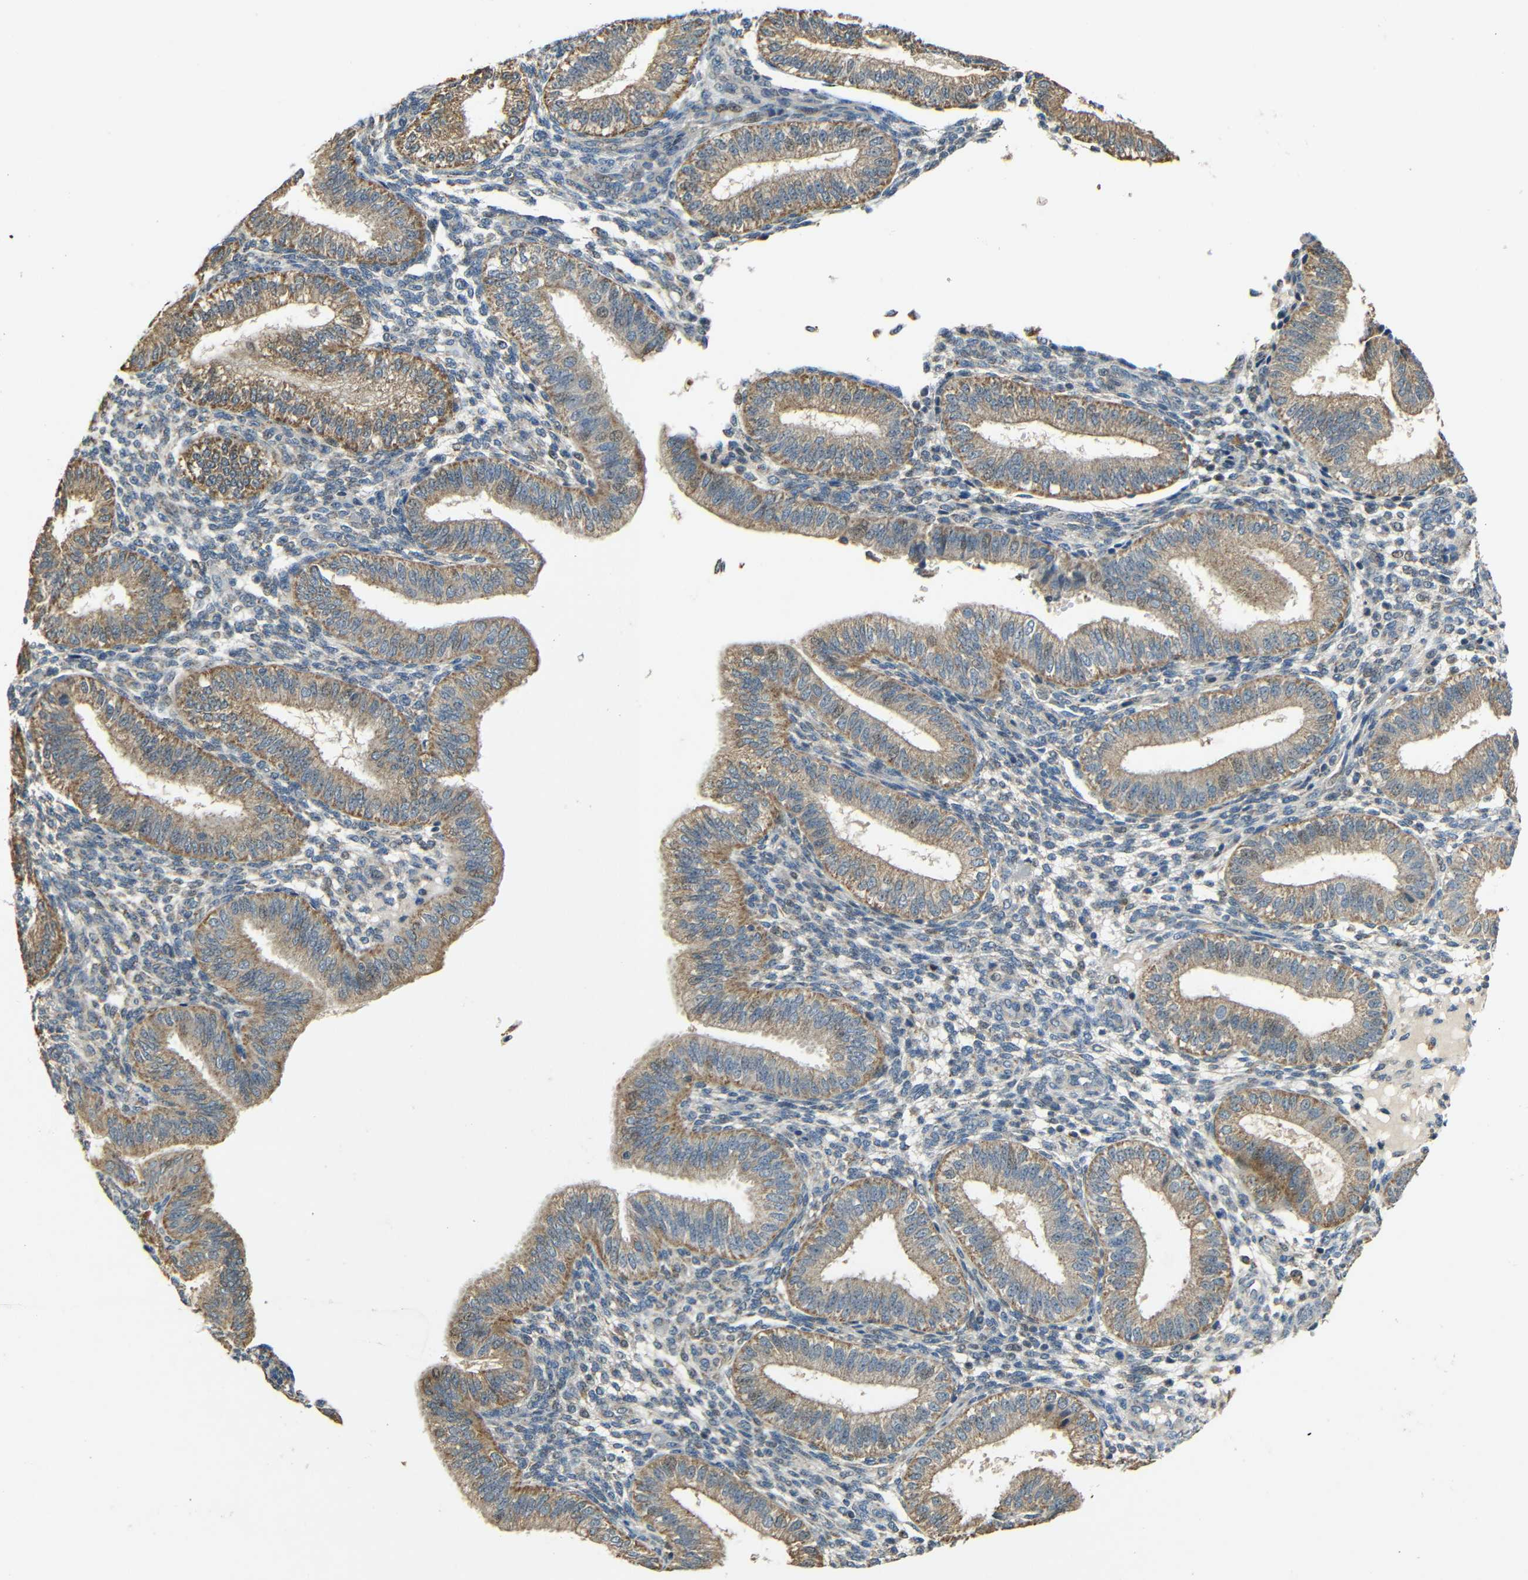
{"staining": {"intensity": "weak", "quantity": "<25%", "location": "cytoplasmic/membranous"}, "tissue": "endometrium", "cell_type": "Cells in endometrial stroma", "image_type": "normal", "snomed": [{"axis": "morphology", "description": "Normal tissue, NOS"}, {"axis": "topography", "description": "Endometrium"}], "caption": "This is a photomicrograph of immunohistochemistry (IHC) staining of benign endometrium, which shows no expression in cells in endometrial stroma.", "gene": "KAZALD1", "patient": {"sex": "female", "age": 39}}